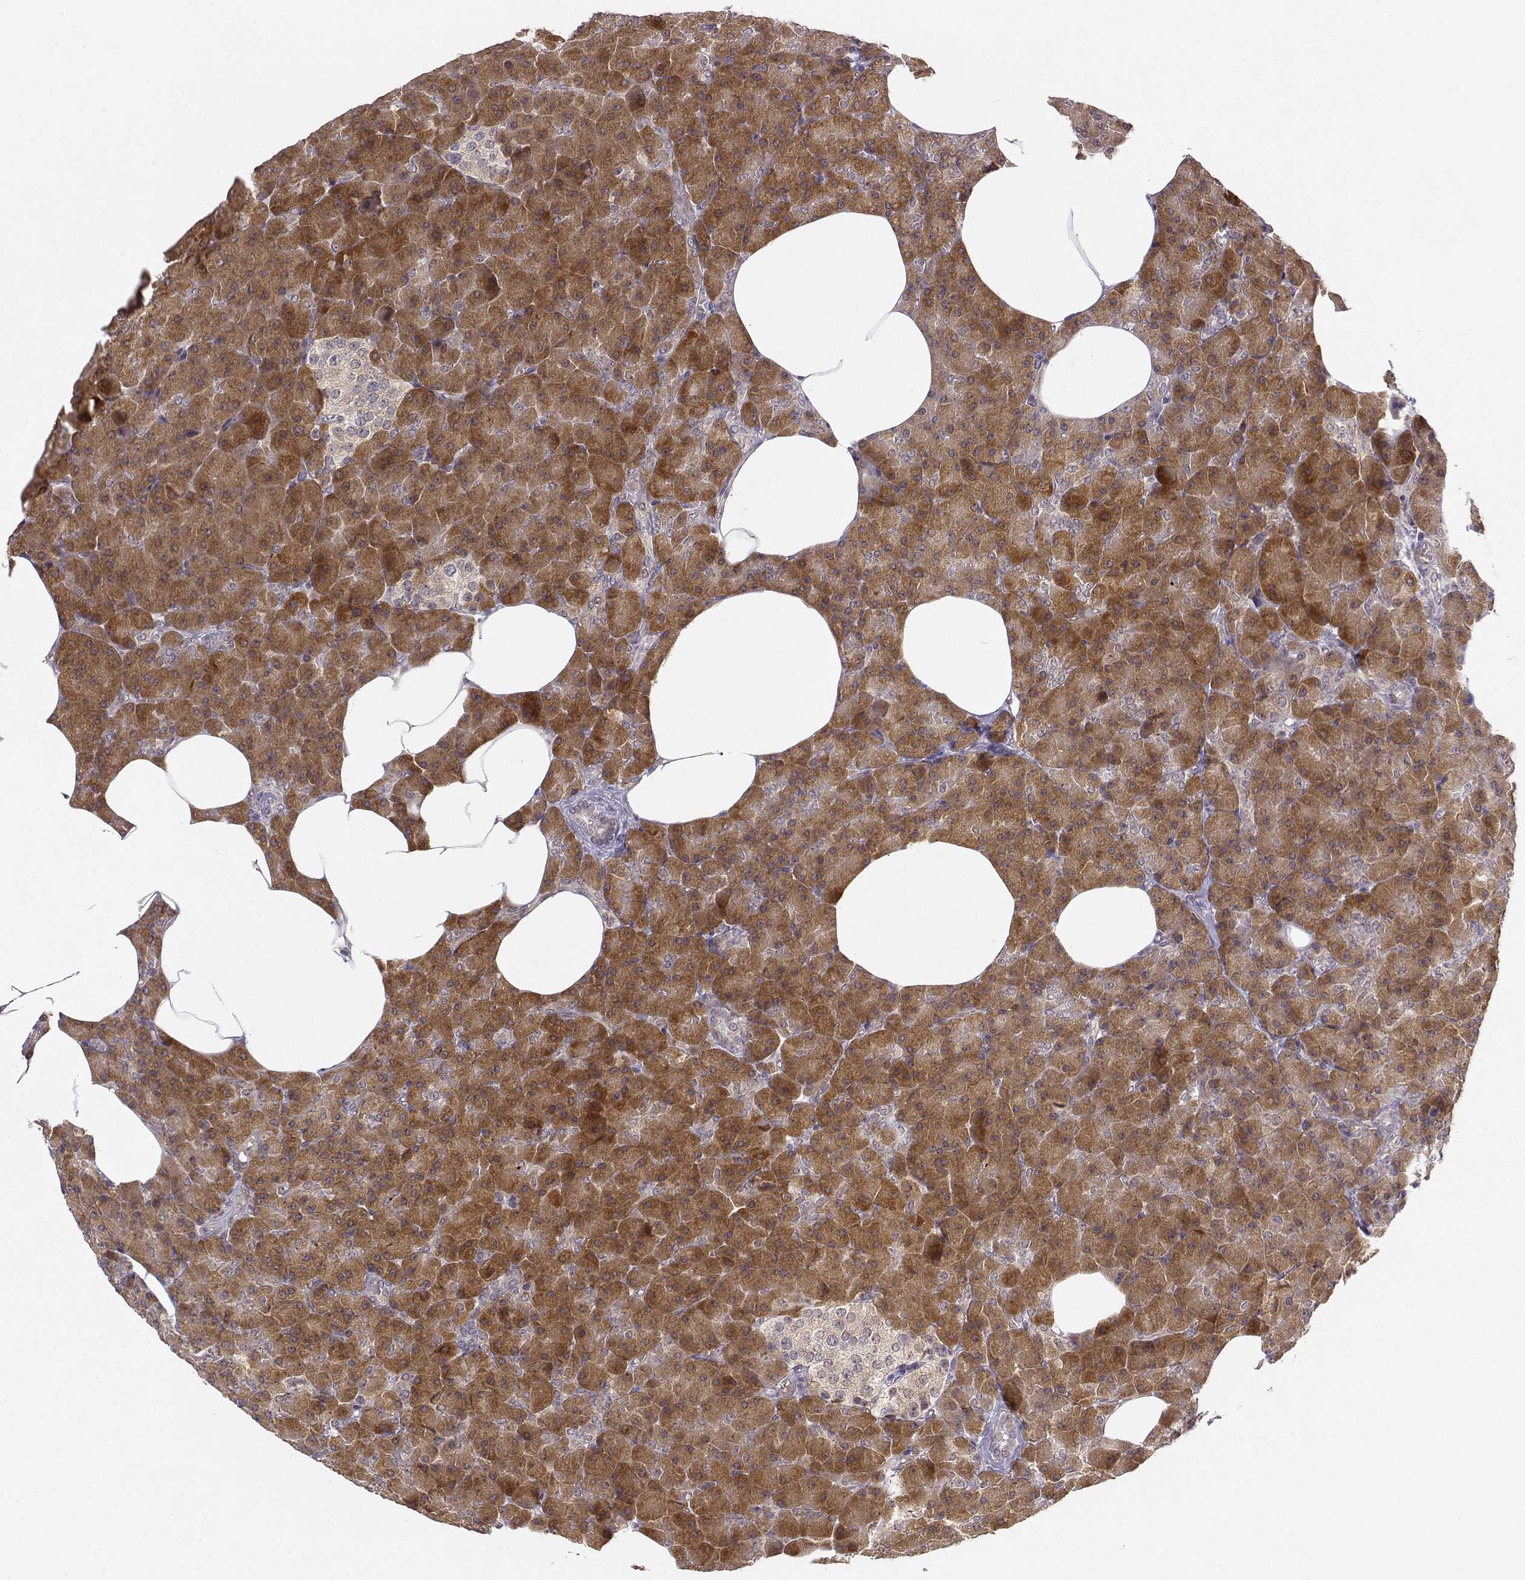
{"staining": {"intensity": "strong", "quantity": ">75%", "location": "cytoplasmic/membranous"}, "tissue": "pancreas", "cell_type": "Exocrine glandular cells", "image_type": "normal", "snomed": [{"axis": "morphology", "description": "Normal tissue, NOS"}, {"axis": "topography", "description": "Pancreas"}], "caption": "The image displays a brown stain indicating the presence of a protein in the cytoplasmic/membranous of exocrine glandular cells in pancreas. (Brightfield microscopy of DAB IHC at high magnification).", "gene": "ERGIC2", "patient": {"sex": "female", "age": 45}}